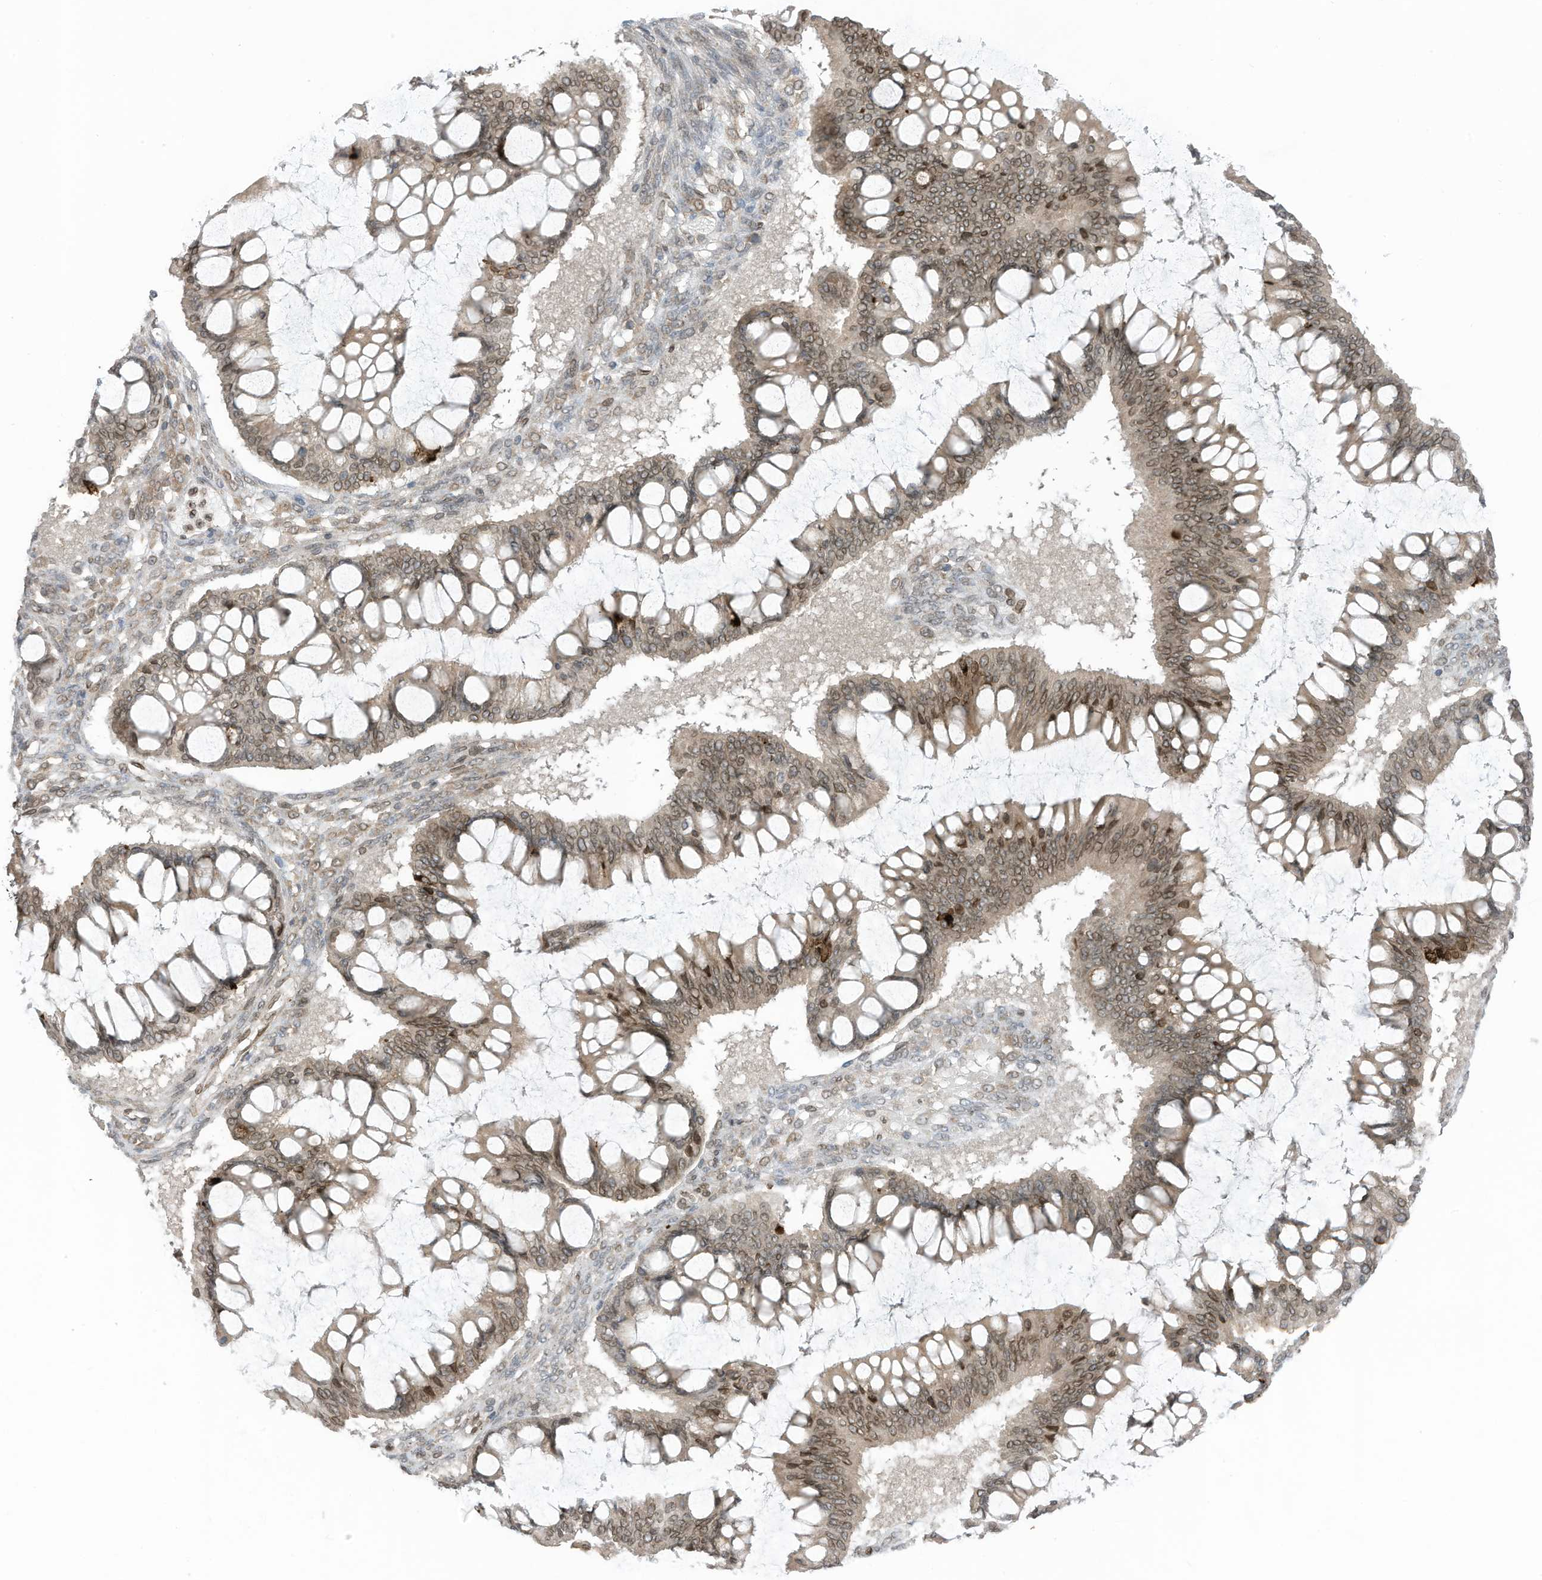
{"staining": {"intensity": "moderate", "quantity": "25%-75%", "location": "nuclear"}, "tissue": "ovarian cancer", "cell_type": "Tumor cells", "image_type": "cancer", "snomed": [{"axis": "morphology", "description": "Cystadenocarcinoma, mucinous, NOS"}, {"axis": "topography", "description": "Ovary"}], "caption": "Mucinous cystadenocarcinoma (ovarian) tissue reveals moderate nuclear positivity in approximately 25%-75% of tumor cells", "gene": "RABL3", "patient": {"sex": "female", "age": 73}}